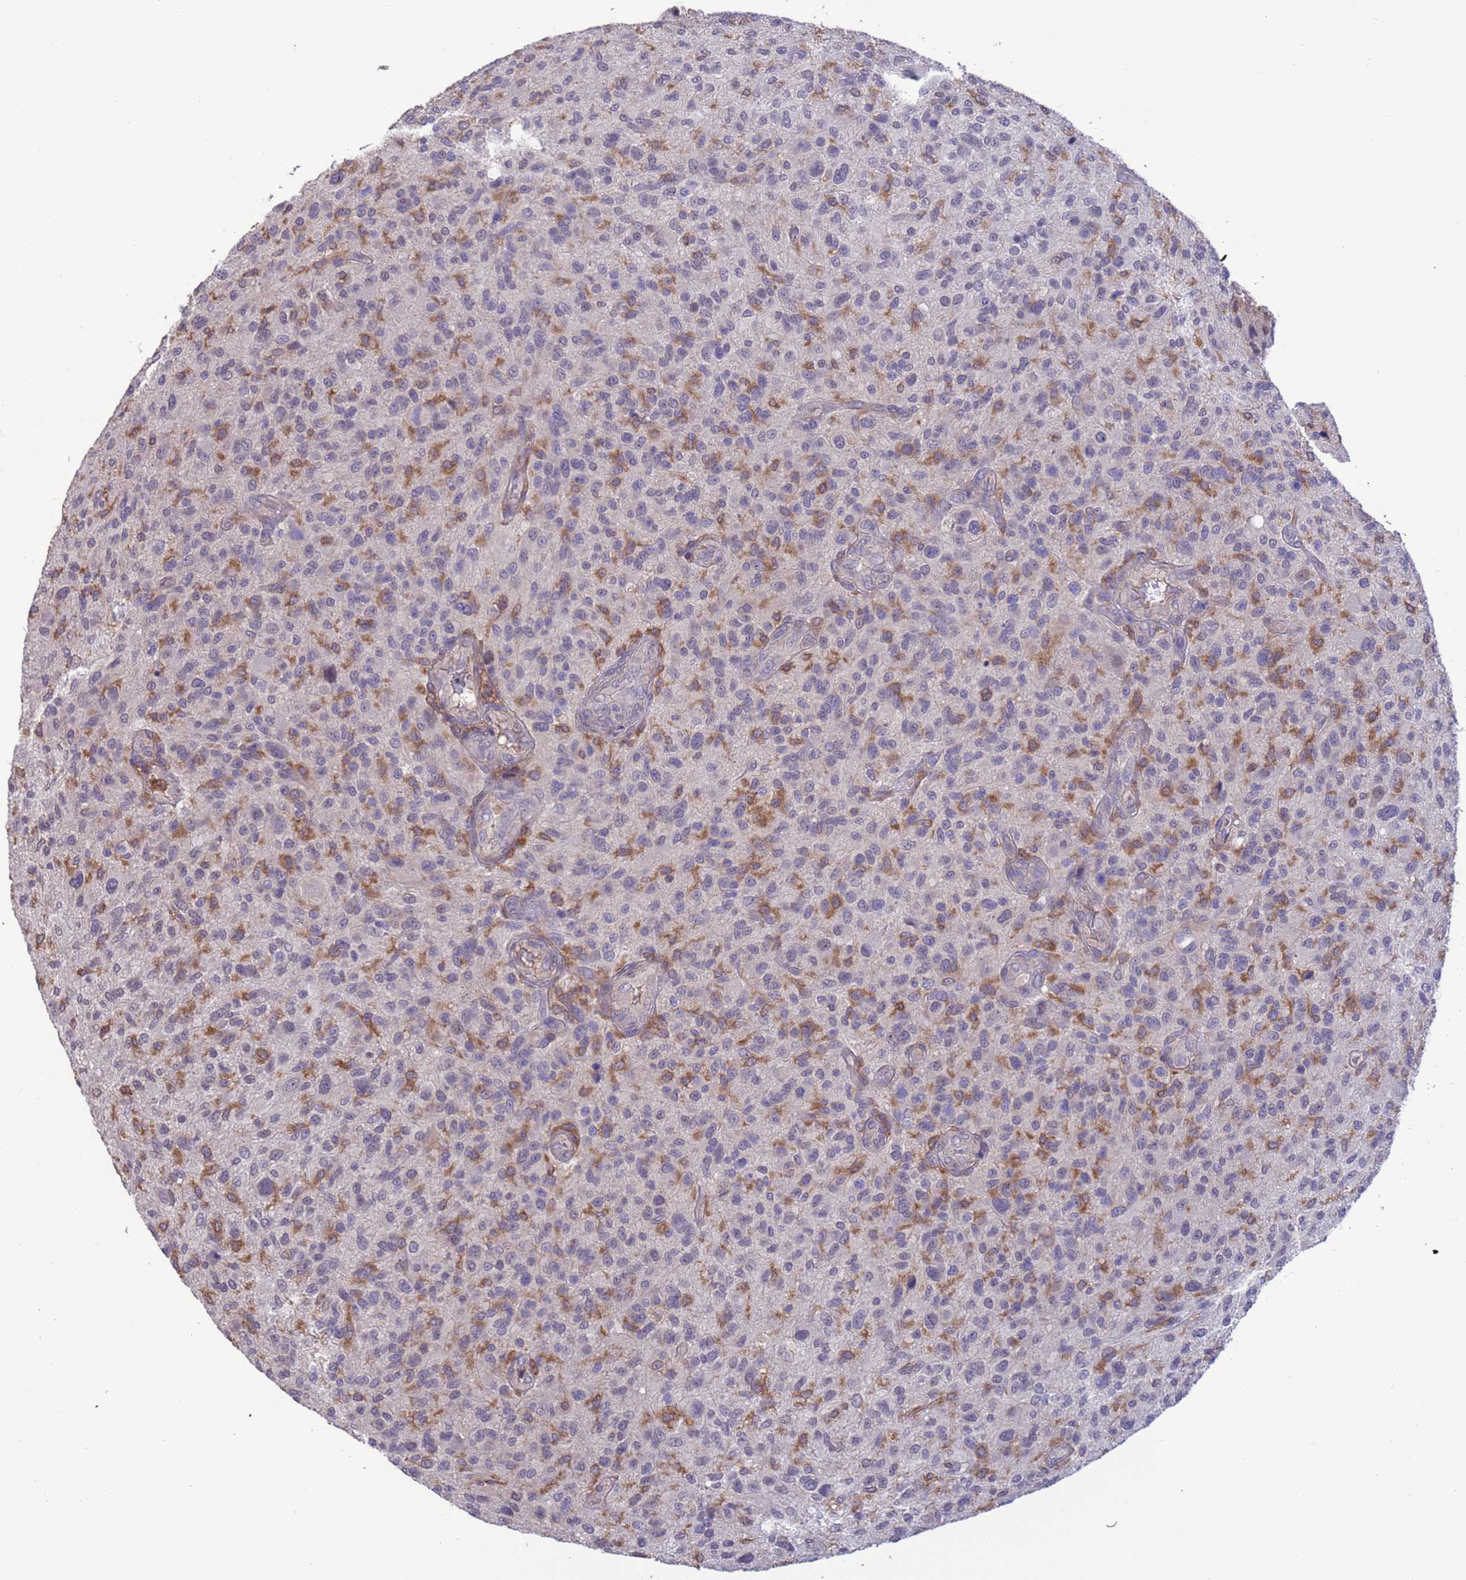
{"staining": {"intensity": "moderate", "quantity": "<25%", "location": "cytoplasmic/membranous"}, "tissue": "glioma", "cell_type": "Tumor cells", "image_type": "cancer", "snomed": [{"axis": "morphology", "description": "Glioma, malignant, High grade"}, {"axis": "topography", "description": "Brain"}], "caption": "Brown immunohistochemical staining in glioma displays moderate cytoplasmic/membranous positivity in about <25% of tumor cells. (Brightfield microscopy of DAB IHC at high magnification).", "gene": "AMPD3", "patient": {"sex": "male", "age": 47}}